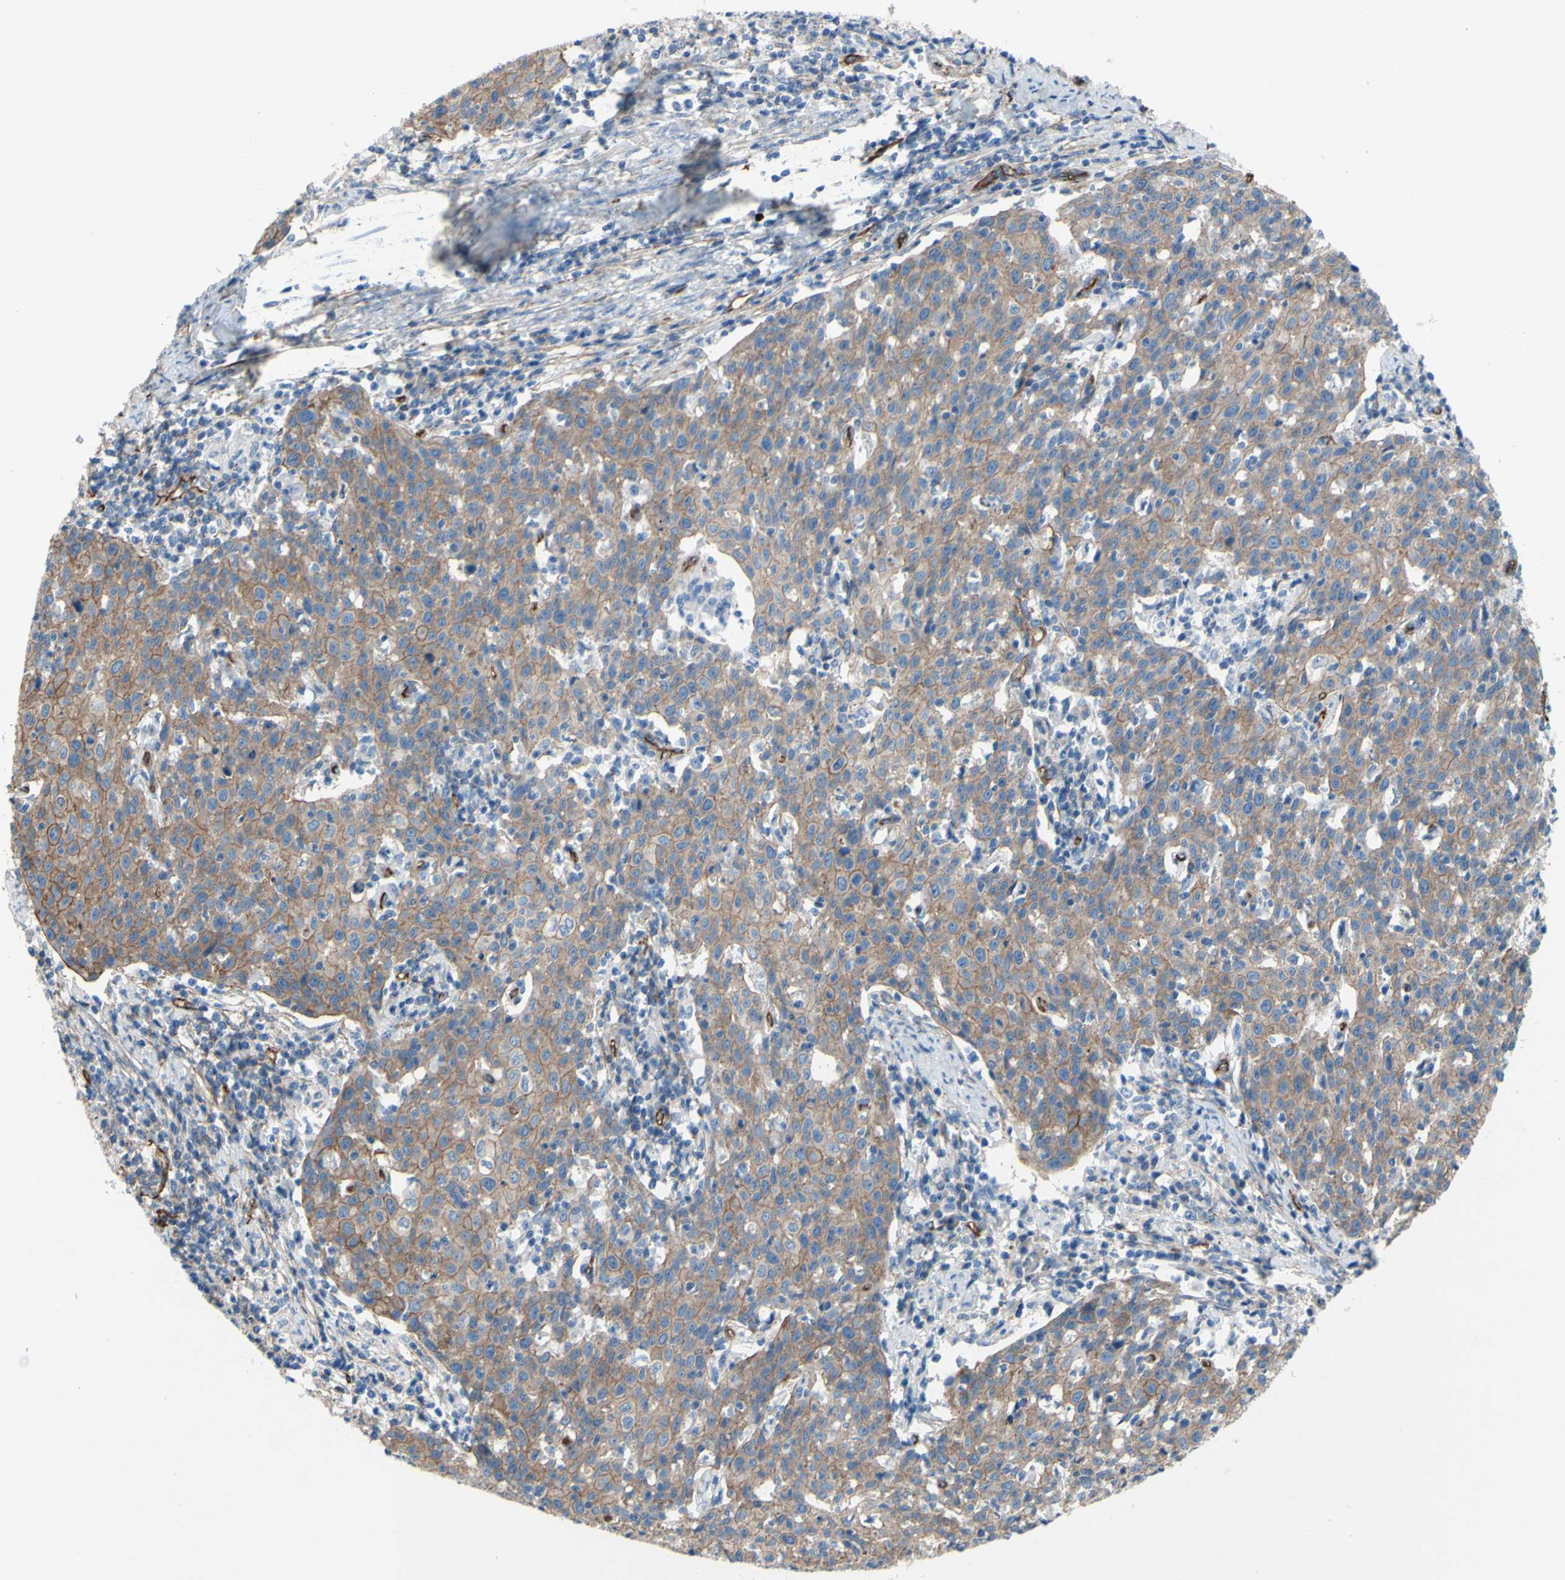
{"staining": {"intensity": "moderate", "quantity": ">75%", "location": "cytoplasmic/membranous"}, "tissue": "cervical cancer", "cell_type": "Tumor cells", "image_type": "cancer", "snomed": [{"axis": "morphology", "description": "Squamous cell carcinoma, NOS"}, {"axis": "topography", "description": "Cervix"}], "caption": "IHC image of cervical cancer (squamous cell carcinoma) stained for a protein (brown), which exhibits medium levels of moderate cytoplasmic/membranous expression in approximately >75% of tumor cells.", "gene": "TPBG", "patient": {"sex": "female", "age": 38}}